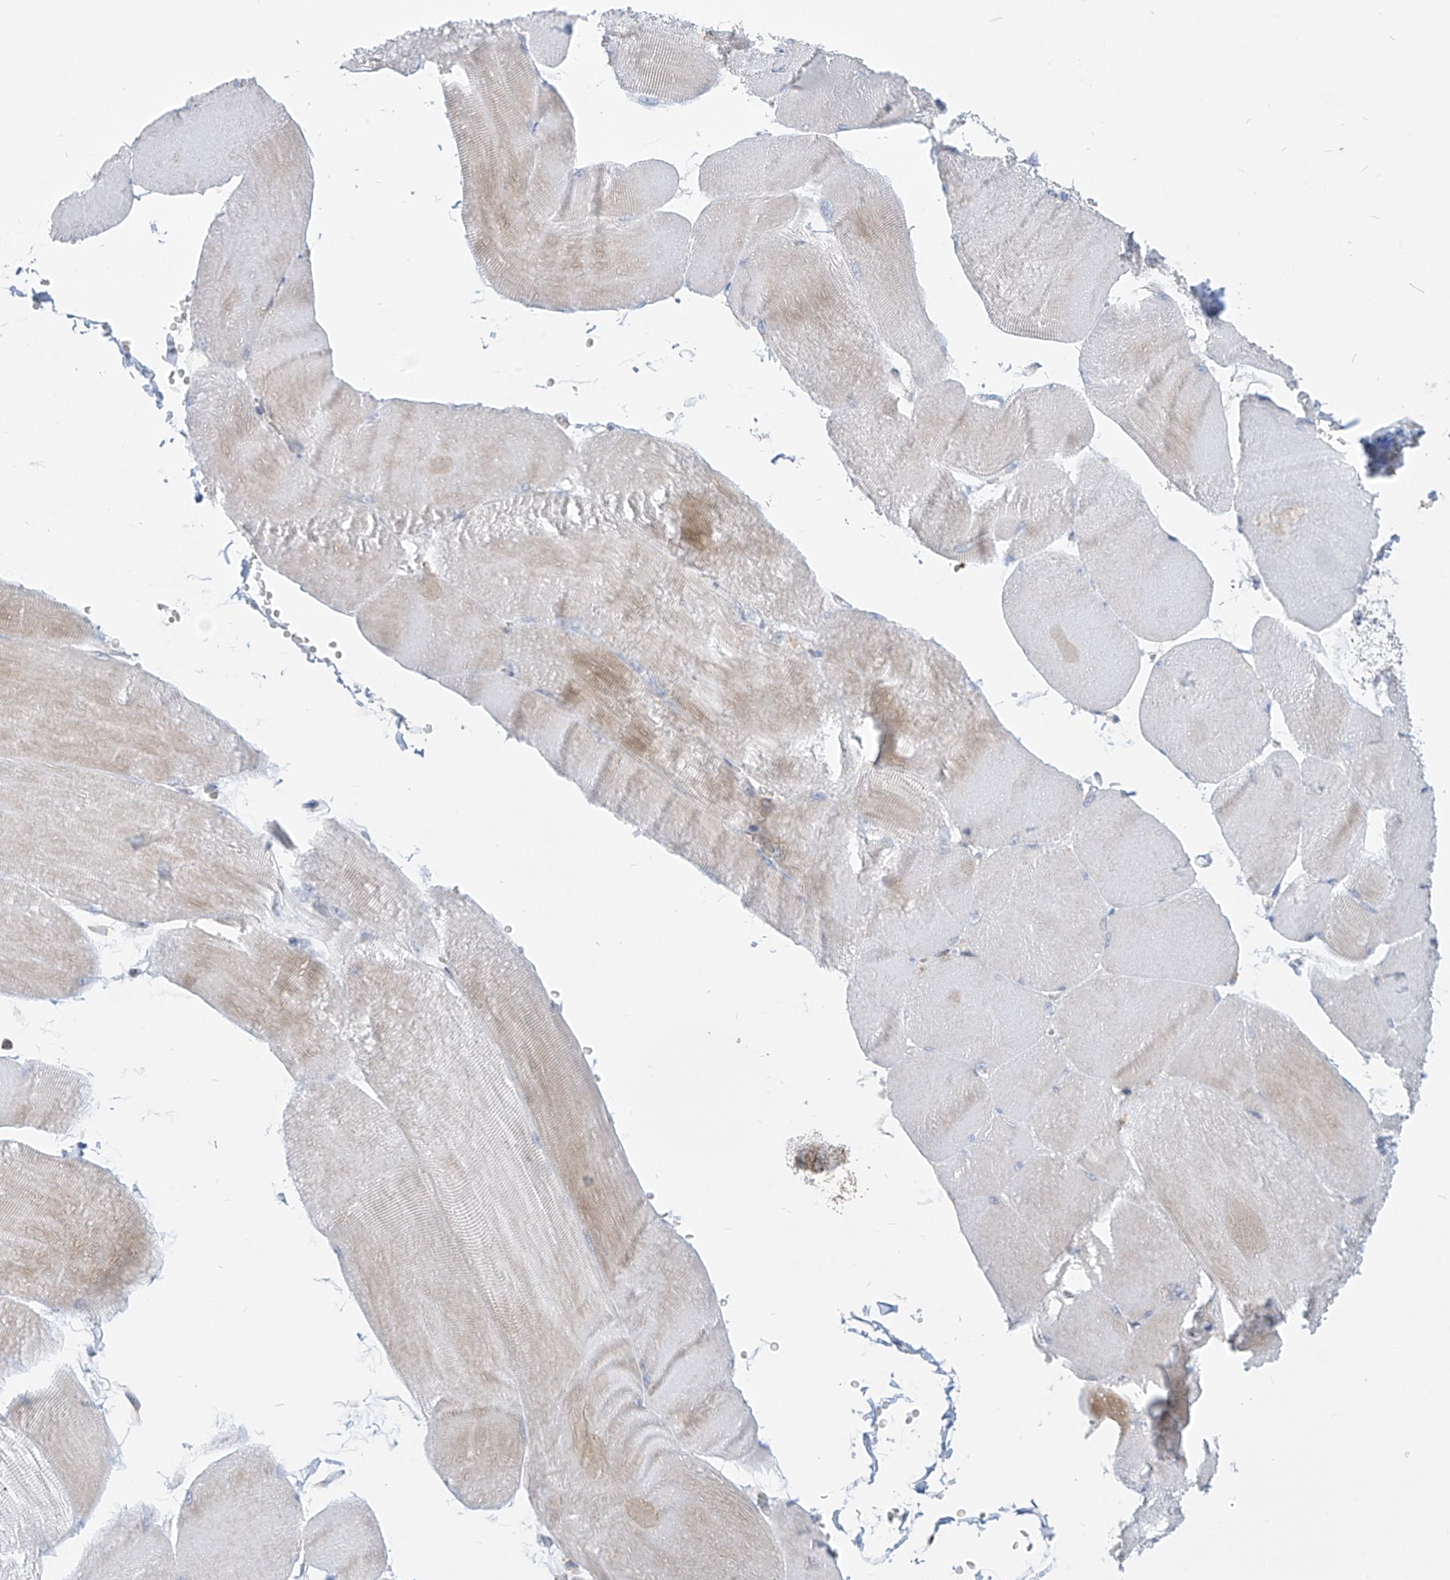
{"staining": {"intensity": "weak", "quantity": "<25%", "location": "cytoplasmic/membranous"}, "tissue": "skeletal muscle", "cell_type": "Myocytes", "image_type": "normal", "snomed": [{"axis": "morphology", "description": "Normal tissue, NOS"}, {"axis": "morphology", "description": "Basal cell carcinoma"}, {"axis": "topography", "description": "Skeletal muscle"}], "caption": "Immunohistochemistry (IHC) photomicrograph of unremarkable skeletal muscle: skeletal muscle stained with DAB reveals no significant protein staining in myocytes. Brightfield microscopy of immunohistochemistry (IHC) stained with DAB (brown) and hematoxylin (blue), captured at high magnification.", "gene": "ARHGEF40", "patient": {"sex": "female", "age": 64}}